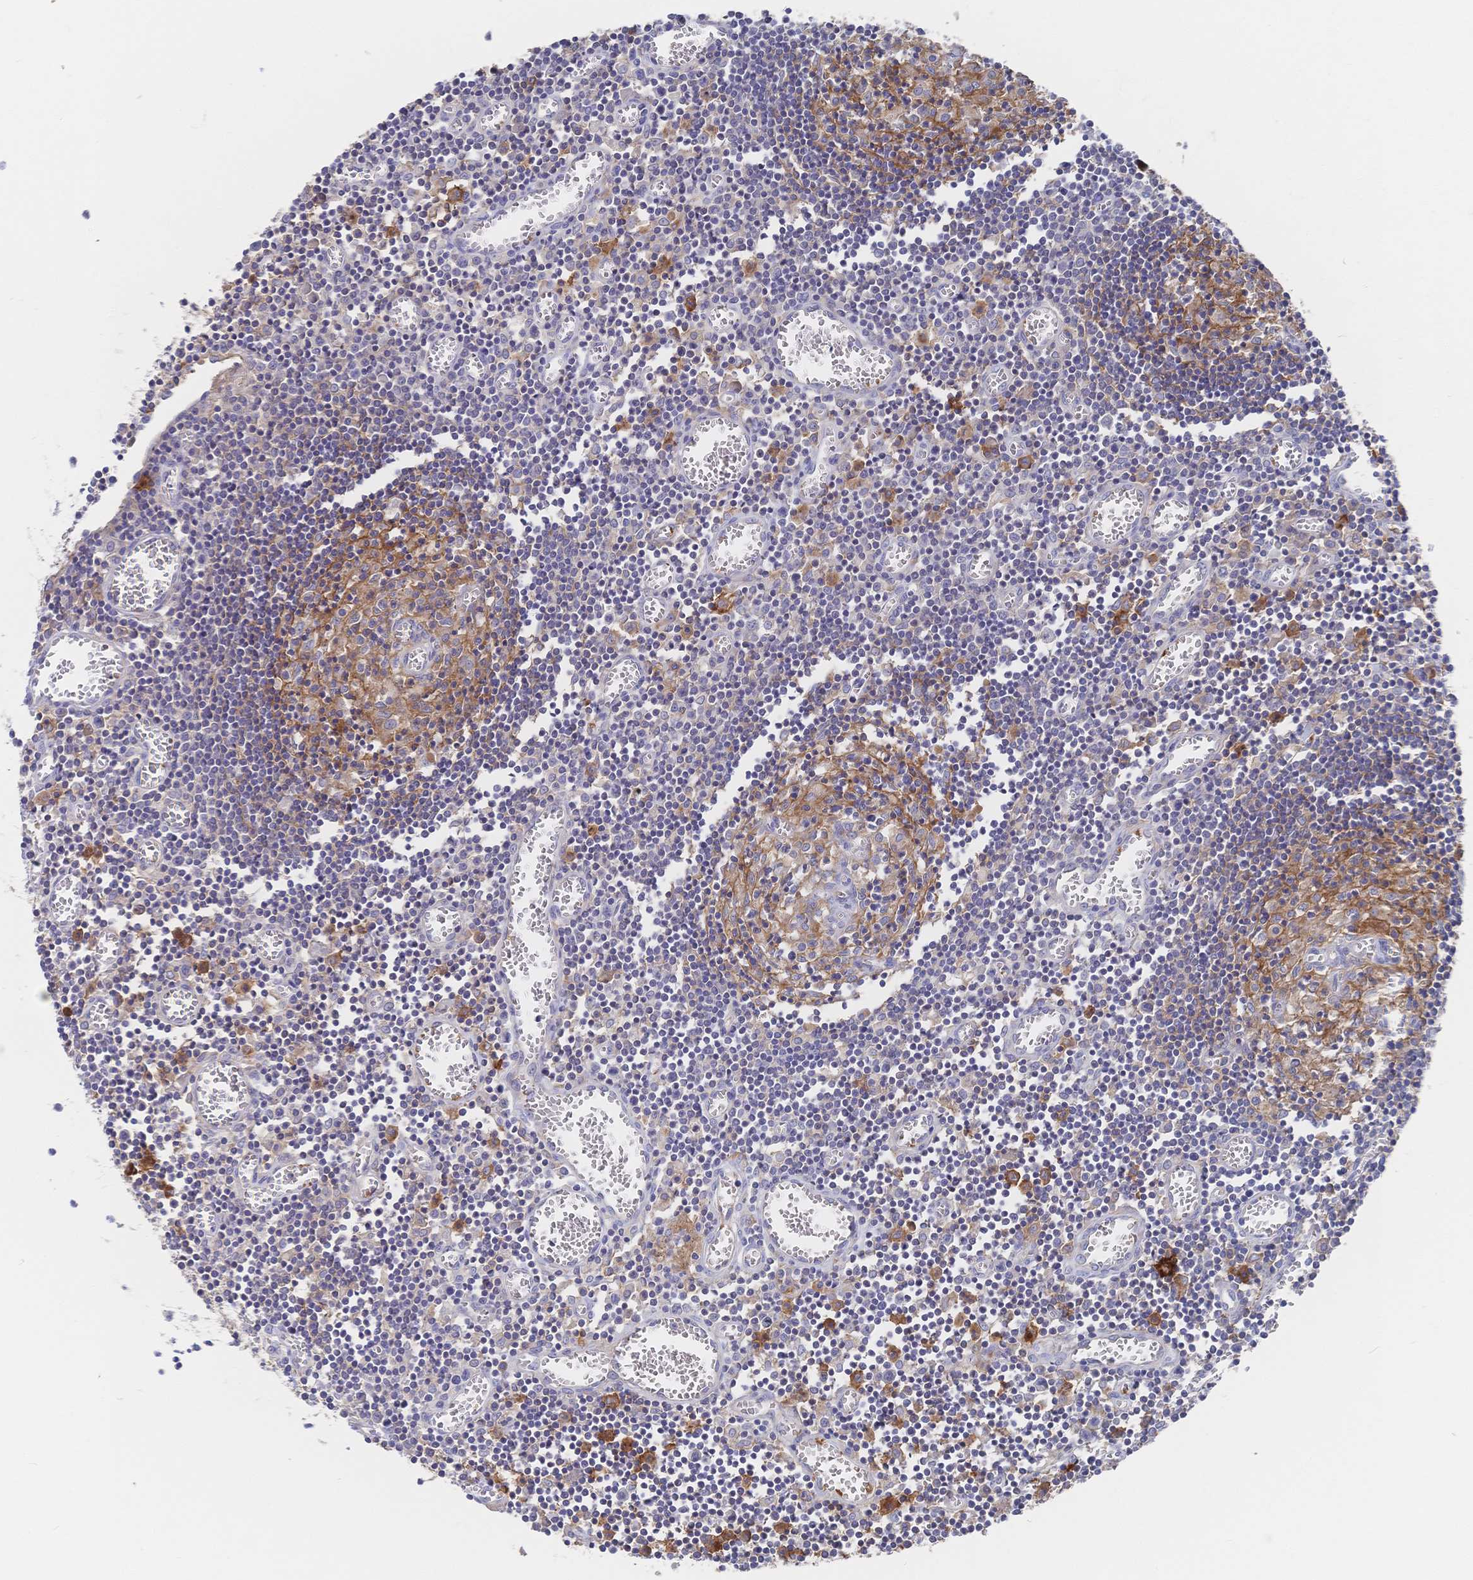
{"staining": {"intensity": "moderate", "quantity": "25%-75%", "location": "cytoplasmic/membranous"}, "tissue": "lymph node", "cell_type": "Germinal center cells", "image_type": "normal", "snomed": [{"axis": "morphology", "description": "Normal tissue, NOS"}, {"axis": "topography", "description": "Lymph node"}], "caption": "Lymph node stained with DAB (3,3'-diaminobenzidine) immunohistochemistry shows medium levels of moderate cytoplasmic/membranous expression in approximately 25%-75% of germinal center cells.", "gene": "F11R", "patient": {"sex": "male", "age": 66}}